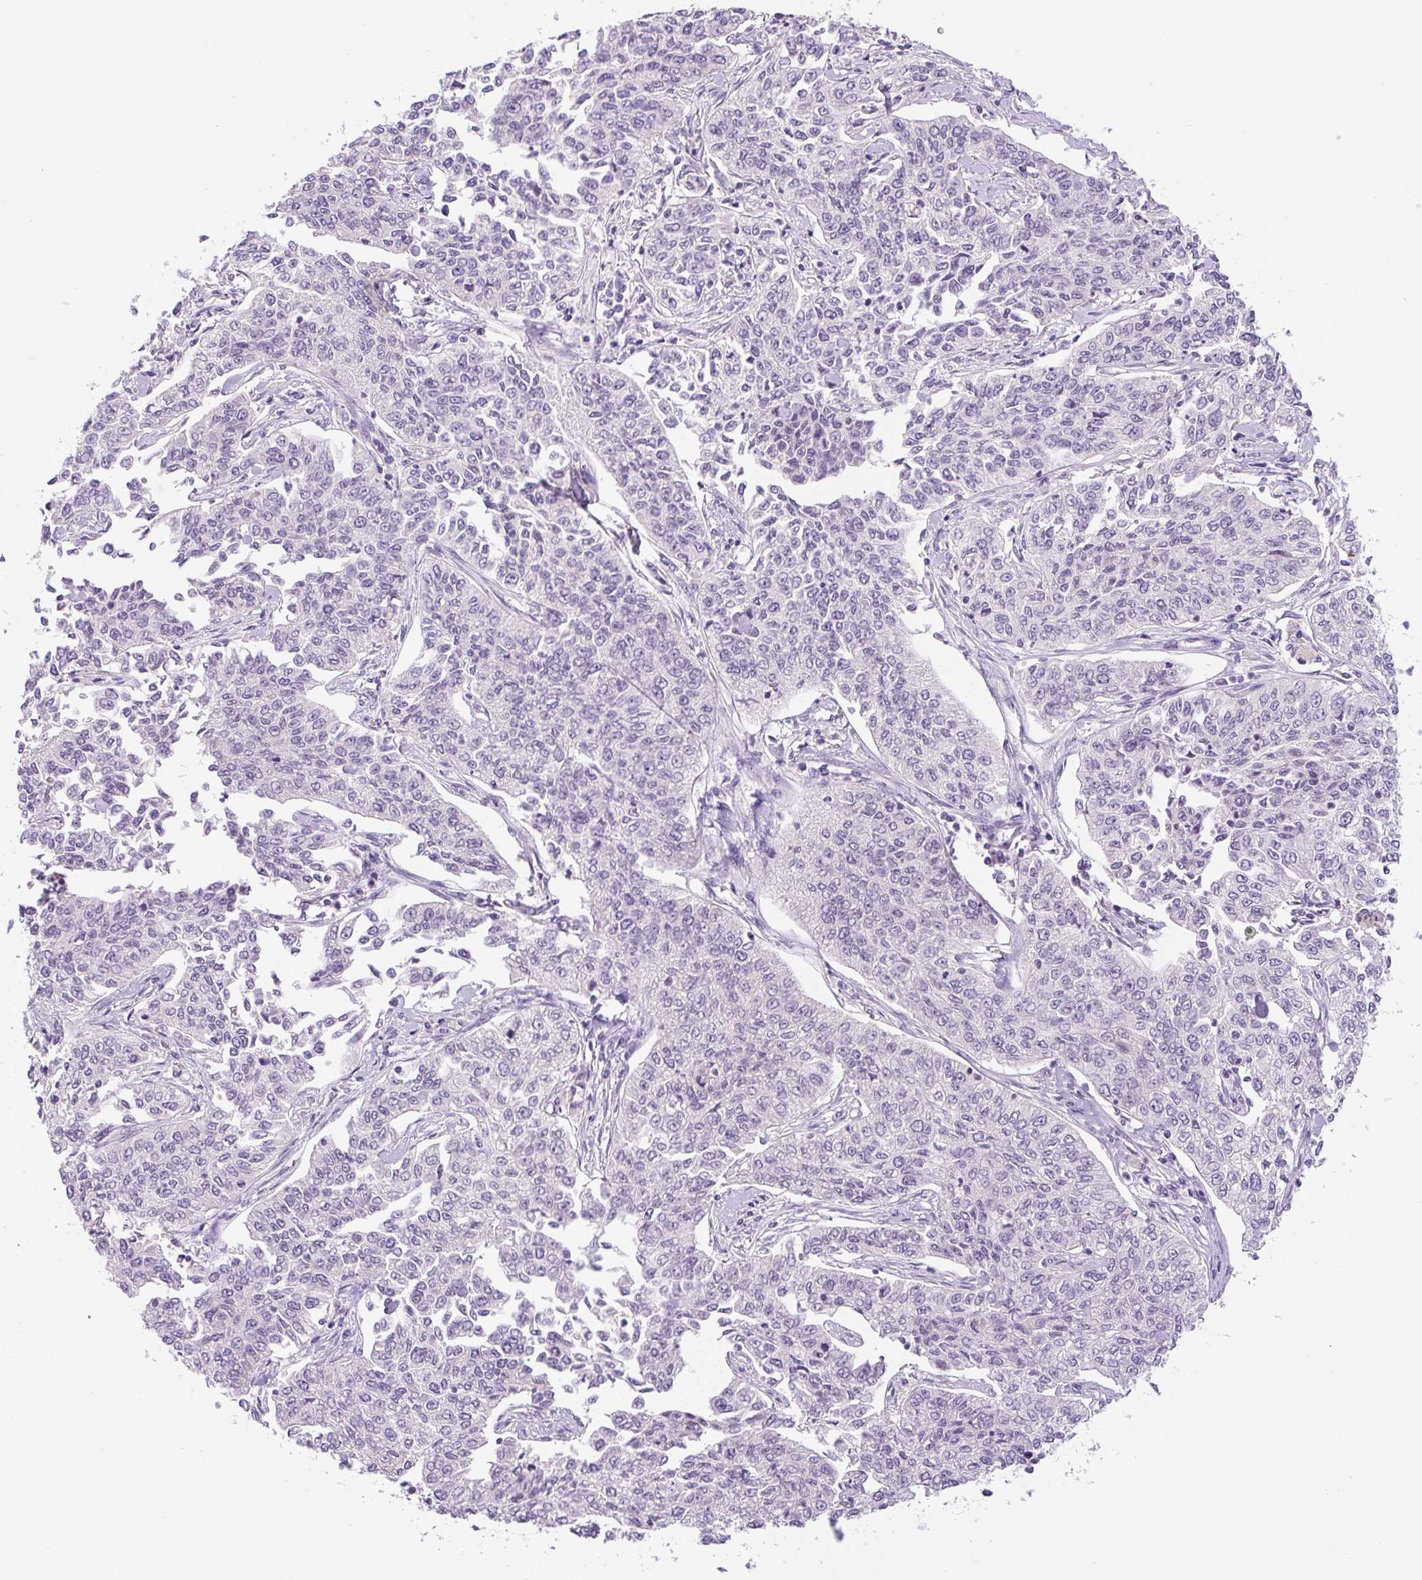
{"staining": {"intensity": "negative", "quantity": "none", "location": "none"}, "tissue": "cervical cancer", "cell_type": "Tumor cells", "image_type": "cancer", "snomed": [{"axis": "morphology", "description": "Squamous cell carcinoma, NOS"}, {"axis": "topography", "description": "Cervix"}], "caption": "Immunohistochemical staining of squamous cell carcinoma (cervical) displays no significant expression in tumor cells.", "gene": "UBL3", "patient": {"sex": "female", "age": 35}}